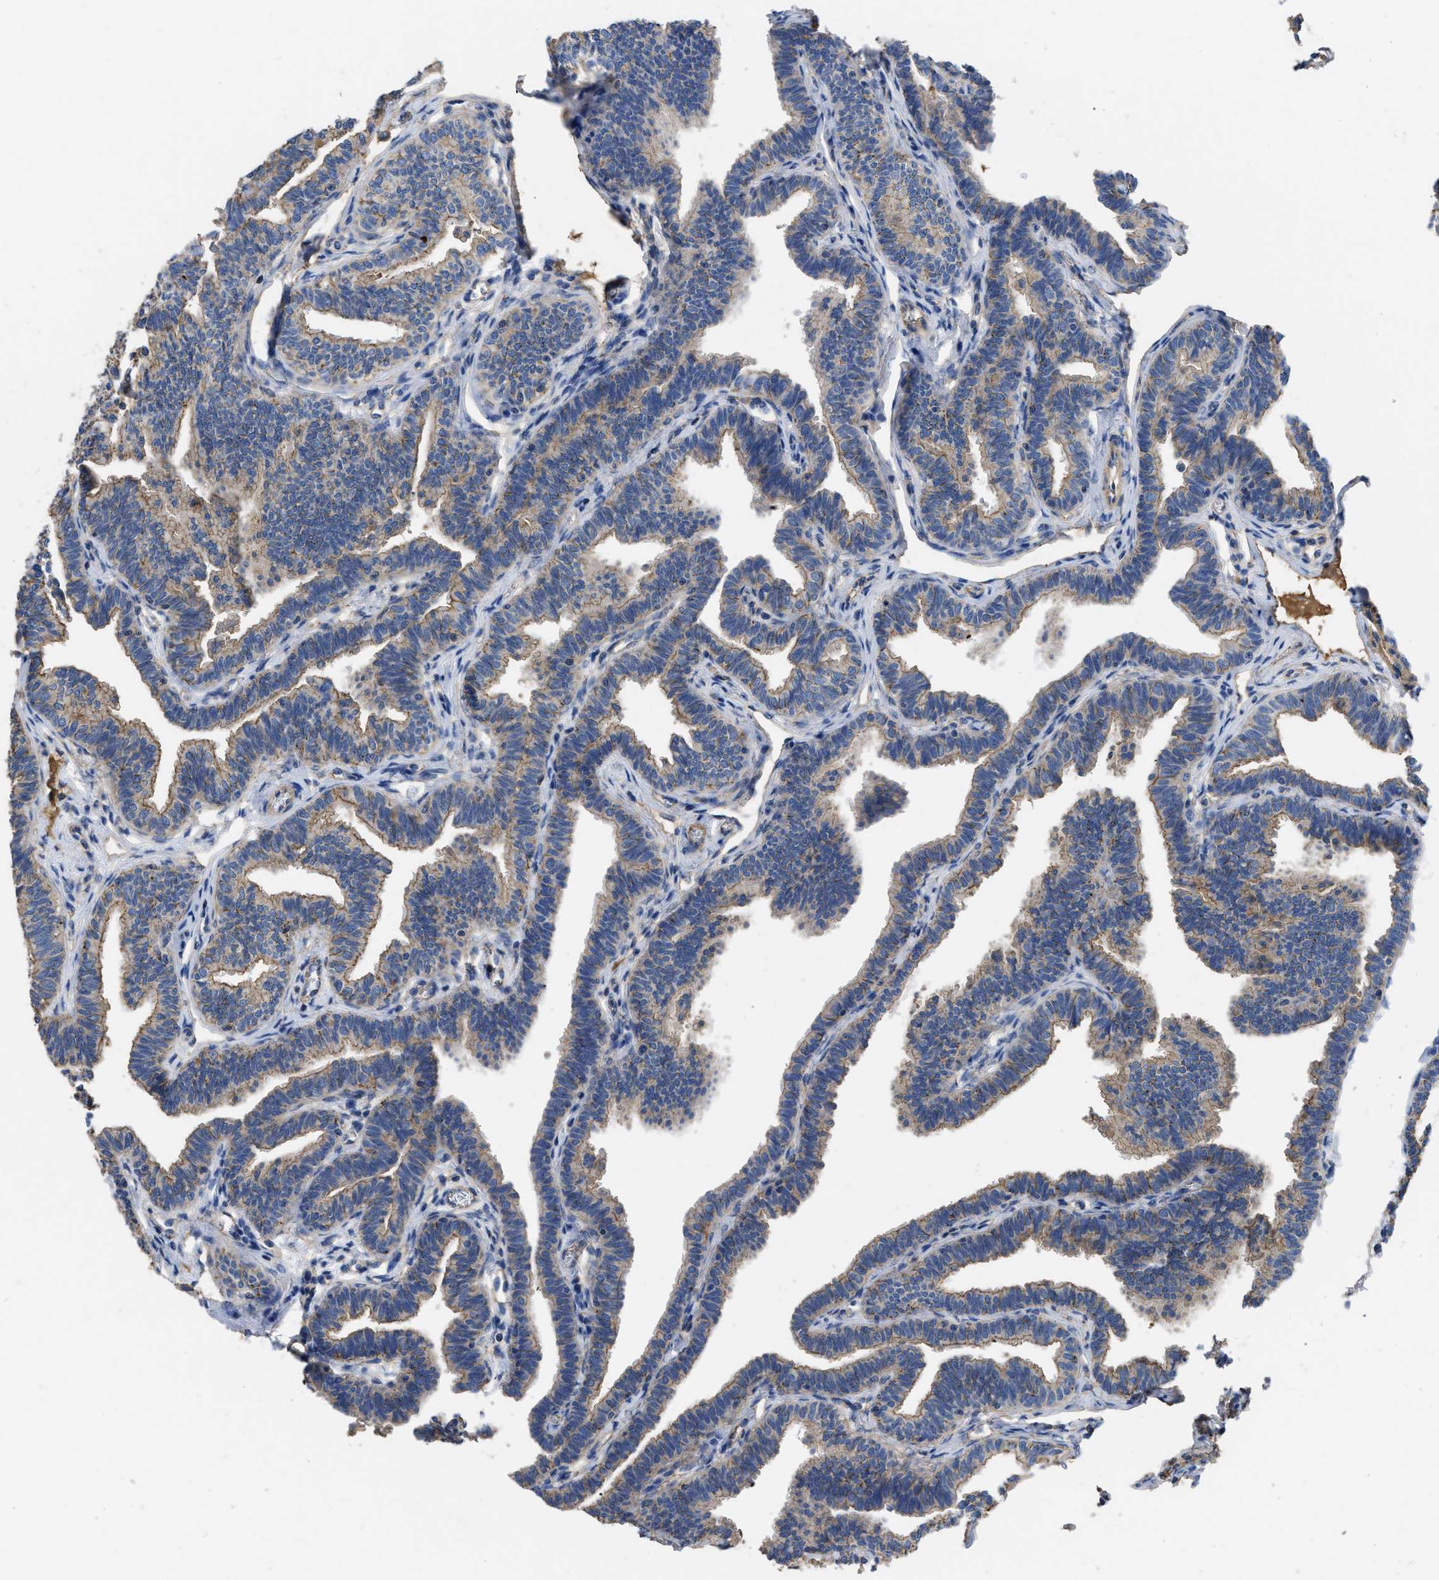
{"staining": {"intensity": "weak", "quantity": ">75%", "location": "cytoplasmic/membranous"}, "tissue": "fallopian tube", "cell_type": "Glandular cells", "image_type": "normal", "snomed": [{"axis": "morphology", "description": "Normal tissue, NOS"}, {"axis": "topography", "description": "Fallopian tube"}, {"axis": "topography", "description": "Ovary"}], "caption": "Immunohistochemistry (IHC) staining of unremarkable fallopian tube, which reveals low levels of weak cytoplasmic/membranous positivity in approximately >75% of glandular cells indicating weak cytoplasmic/membranous protein expression. The staining was performed using DAB (3,3'-diaminobenzidine) (brown) for protein detection and nuclei were counterstained in hematoxylin (blue).", "gene": "USP4", "patient": {"sex": "female", "age": 23}}